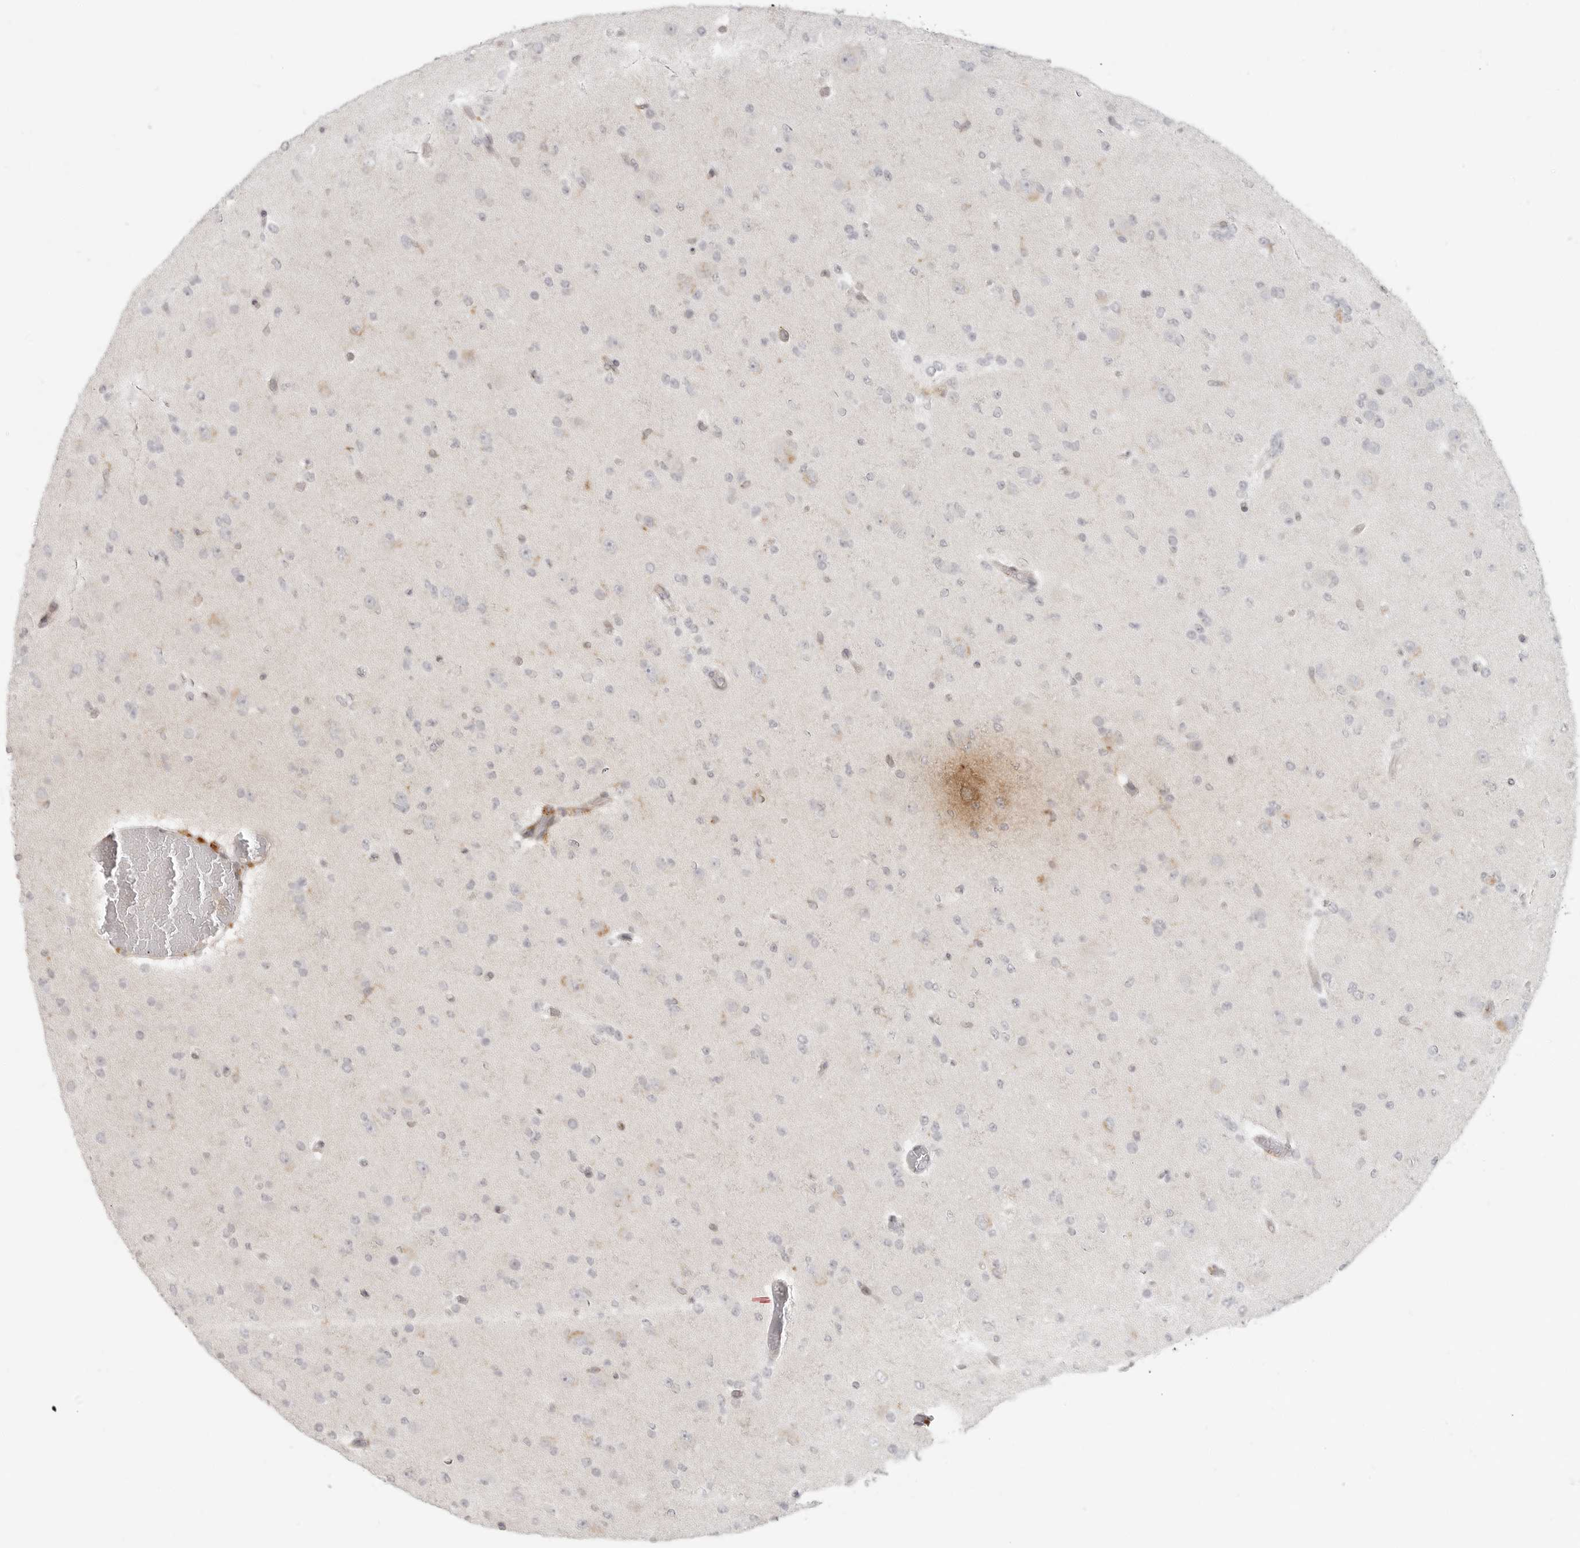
{"staining": {"intensity": "negative", "quantity": "none", "location": "none"}, "tissue": "glioma", "cell_type": "Tumor cells", "image_type": "cancer", "snomed": [{"axis": "morphology", "description": "Glioma, malignant, Low grade"}, {"axis": "topography", "description": "Brain"}], "caption": "The histopathology image reveals no significant expression in tumor cells of glioma.", "gene": "SH3KBP1", "patient": {"sex": "female", "age": 22}}